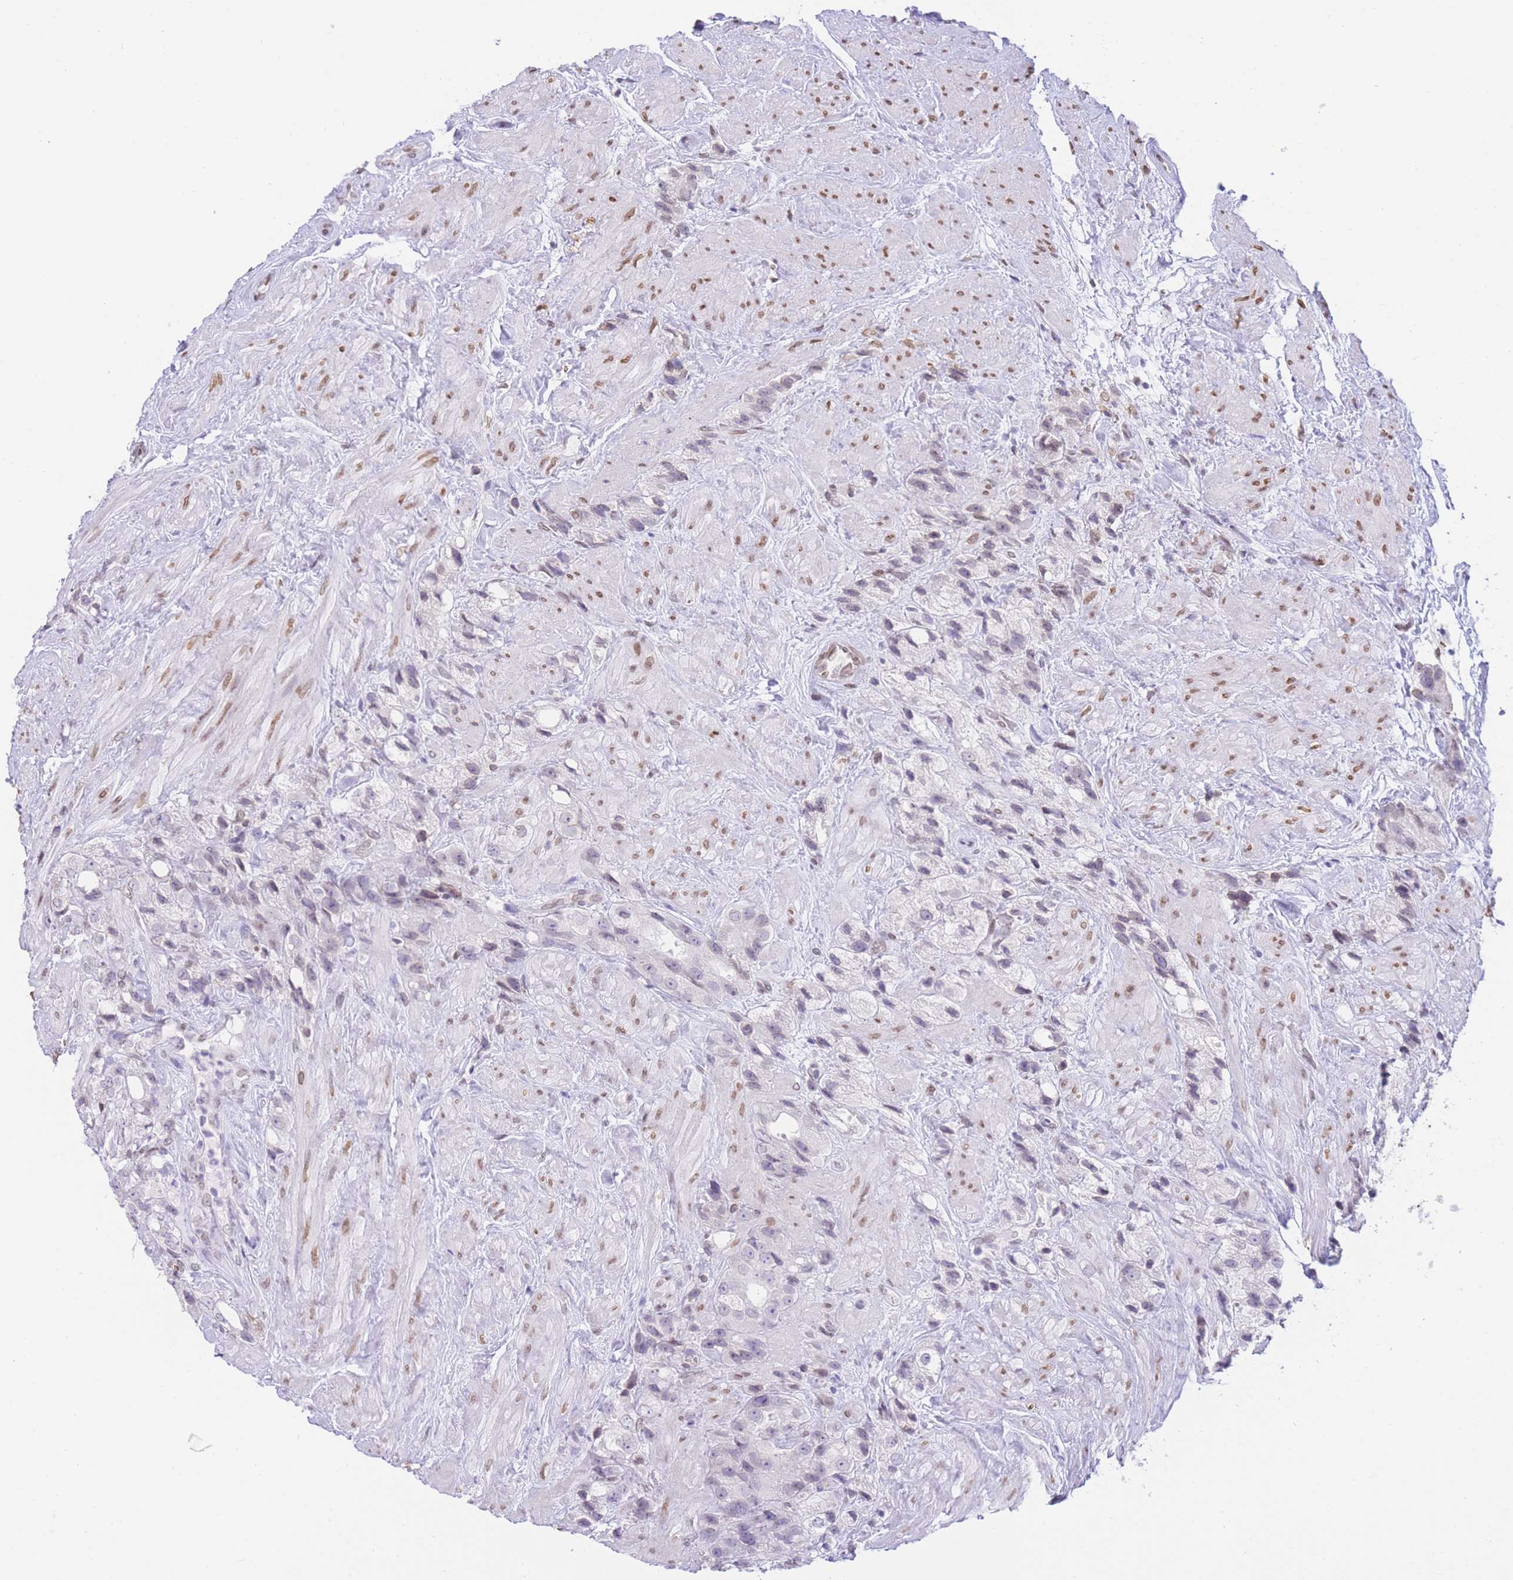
{"staining": {"intensity": "negative", "quantity": "none", "location": "none"}, "tissue": "prostate cancer", "cell_type": "Tumor cells", "image_type": "cancer", "snomed": [{"axis": "morphology", "description": "Adenocarcinoma, NOS"}, {"axis": "topography", "description": "Prostate"}], "caption": "Immunohistochemical staining of prostate cancer (adenocarcinoma) exhibits no significant expression in tumor cells. (Brightfield microscopy of DAB (3,3'-diaminobenzidine) immunohistochemistry (IHC) at high magnification).", "gene": "OR10AD1", "patient": {"sex": "male", "age": 79}}